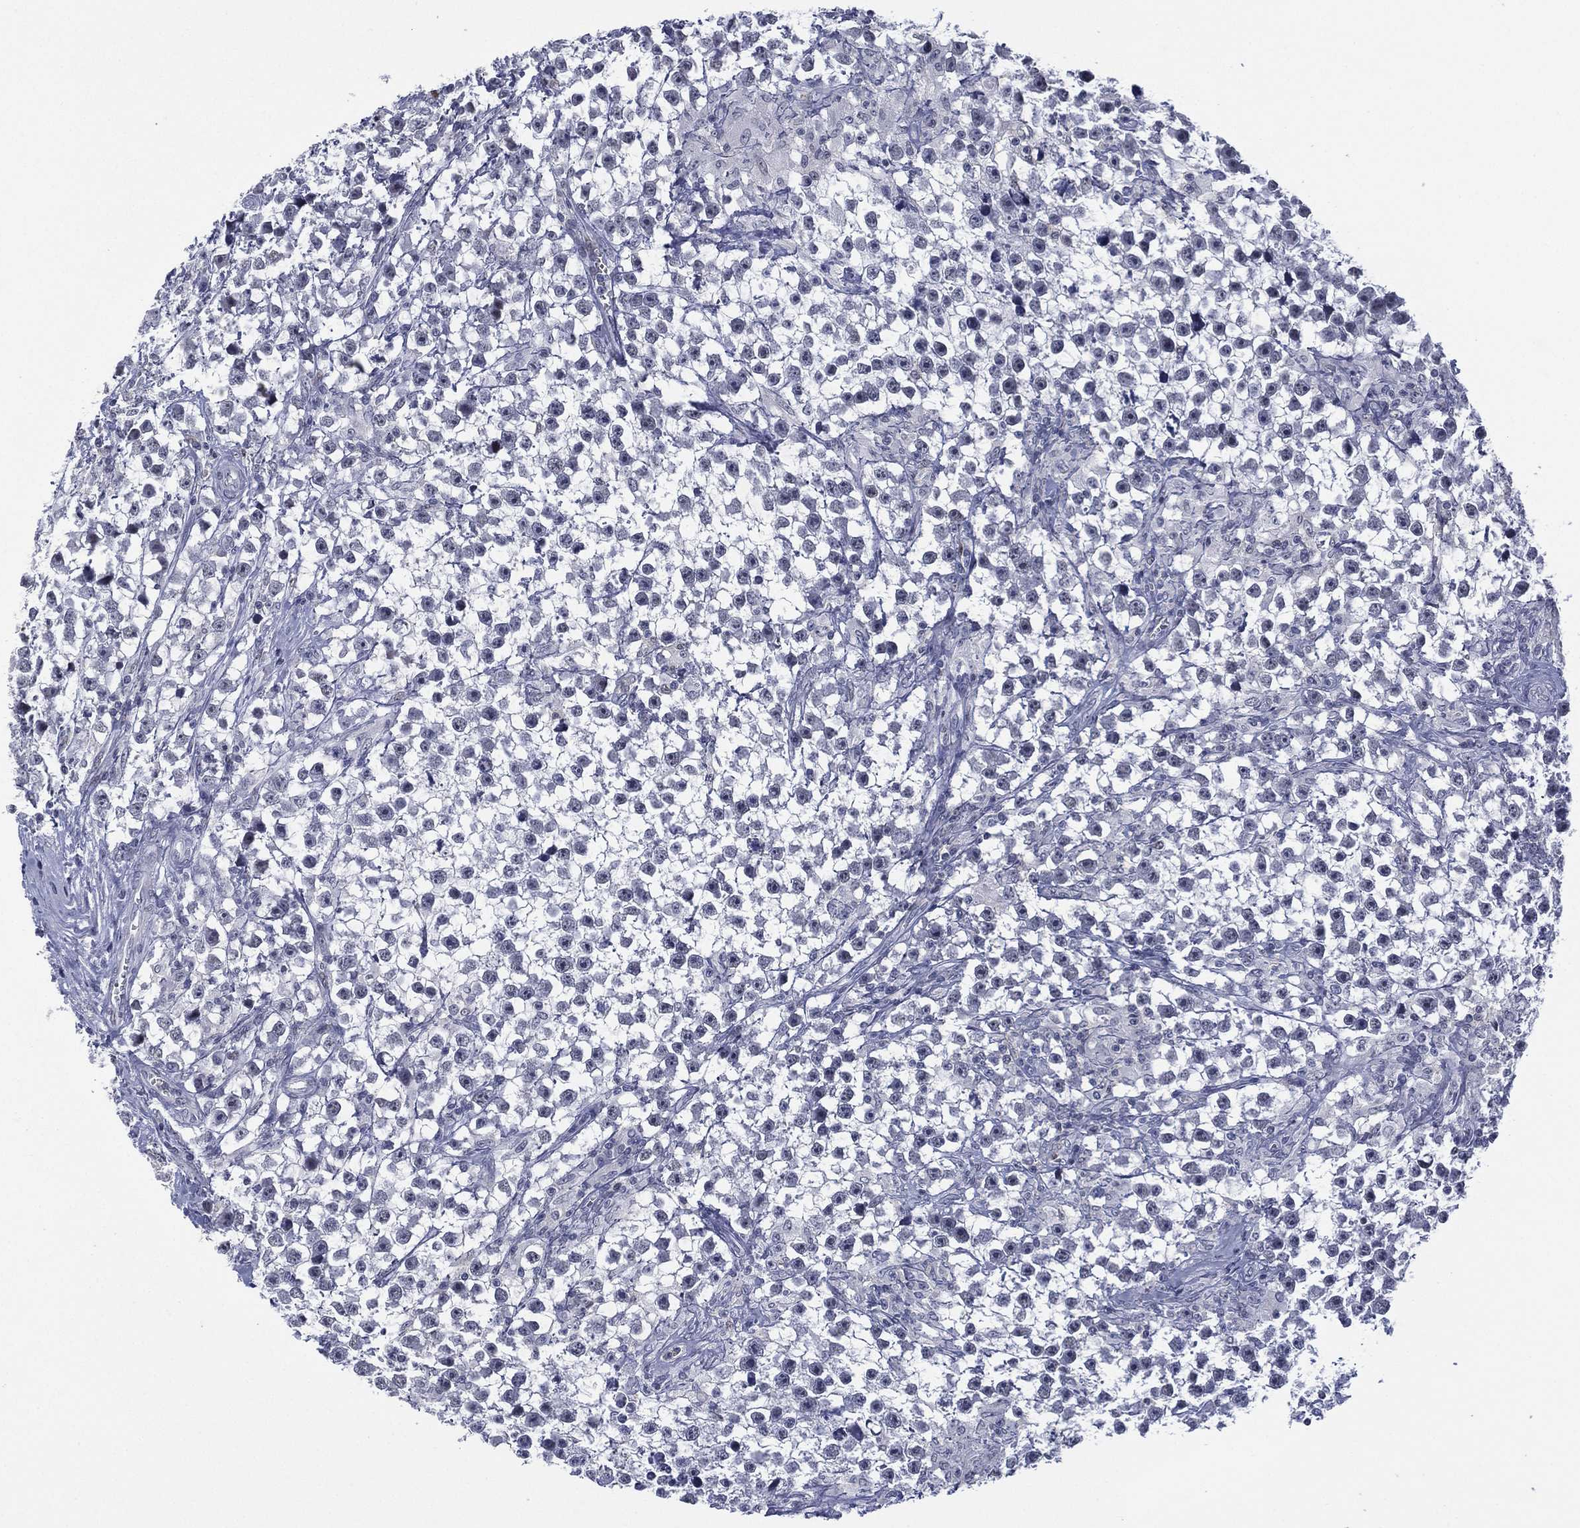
{"staining": {"intensity": "negative", "quantity": "none", "location": "none"}, "tissue": "testis cancer", "cell_type": "Tumor cells", "image_type": "cancer", "snomed": [{"axis": "morphology", "description": "Seminoma, NOS"}, {"axis": "topography", "description": "Testis"}], "caption": "The photomicrograph shows no staining of tumor cells in testis cancer.", "gene": "ZNF711", "patient": {"sex": "male", "age": 59}}